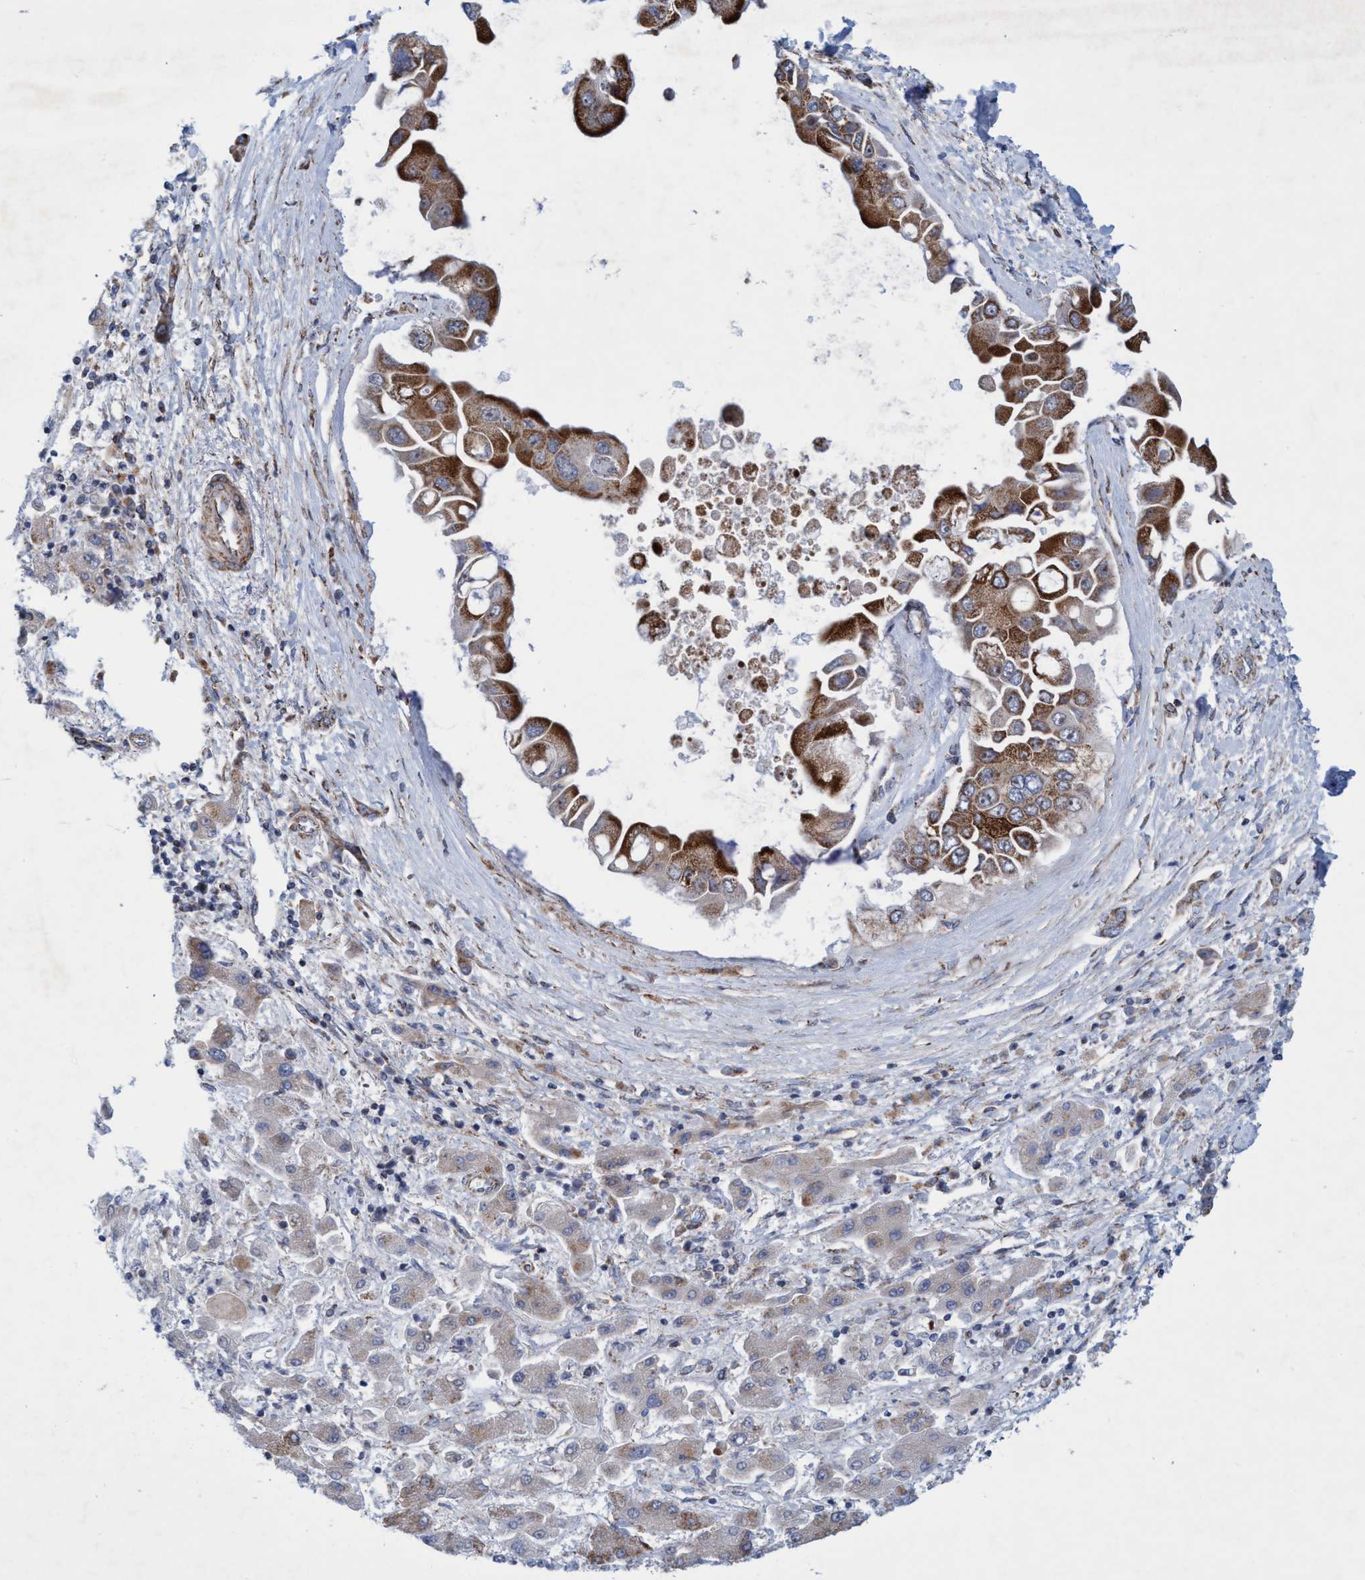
{"staining": {"intensity": "strong", "quantity": ">75%", "location": "cytoplasmic/membranous"}, "tissue": "liver cancer", "cell_type": "Tumor cells", "image_type": "cancer", "snomed": [{"axis": "morphology", "description": "Cholangiocarcinoma"}, {"axis": "topography", "description": "Liver"}], "caption": "Brown immunohistochemical staining in cholangiocarcinoma (liver) demonstrates strong cytoplasmic/membranous expression in about >75% of tumor cells. (IHC, brightfield microscopy, high magnification).", "gene": "POLR1F", "patient": {"sex": "male", "age": 50}}